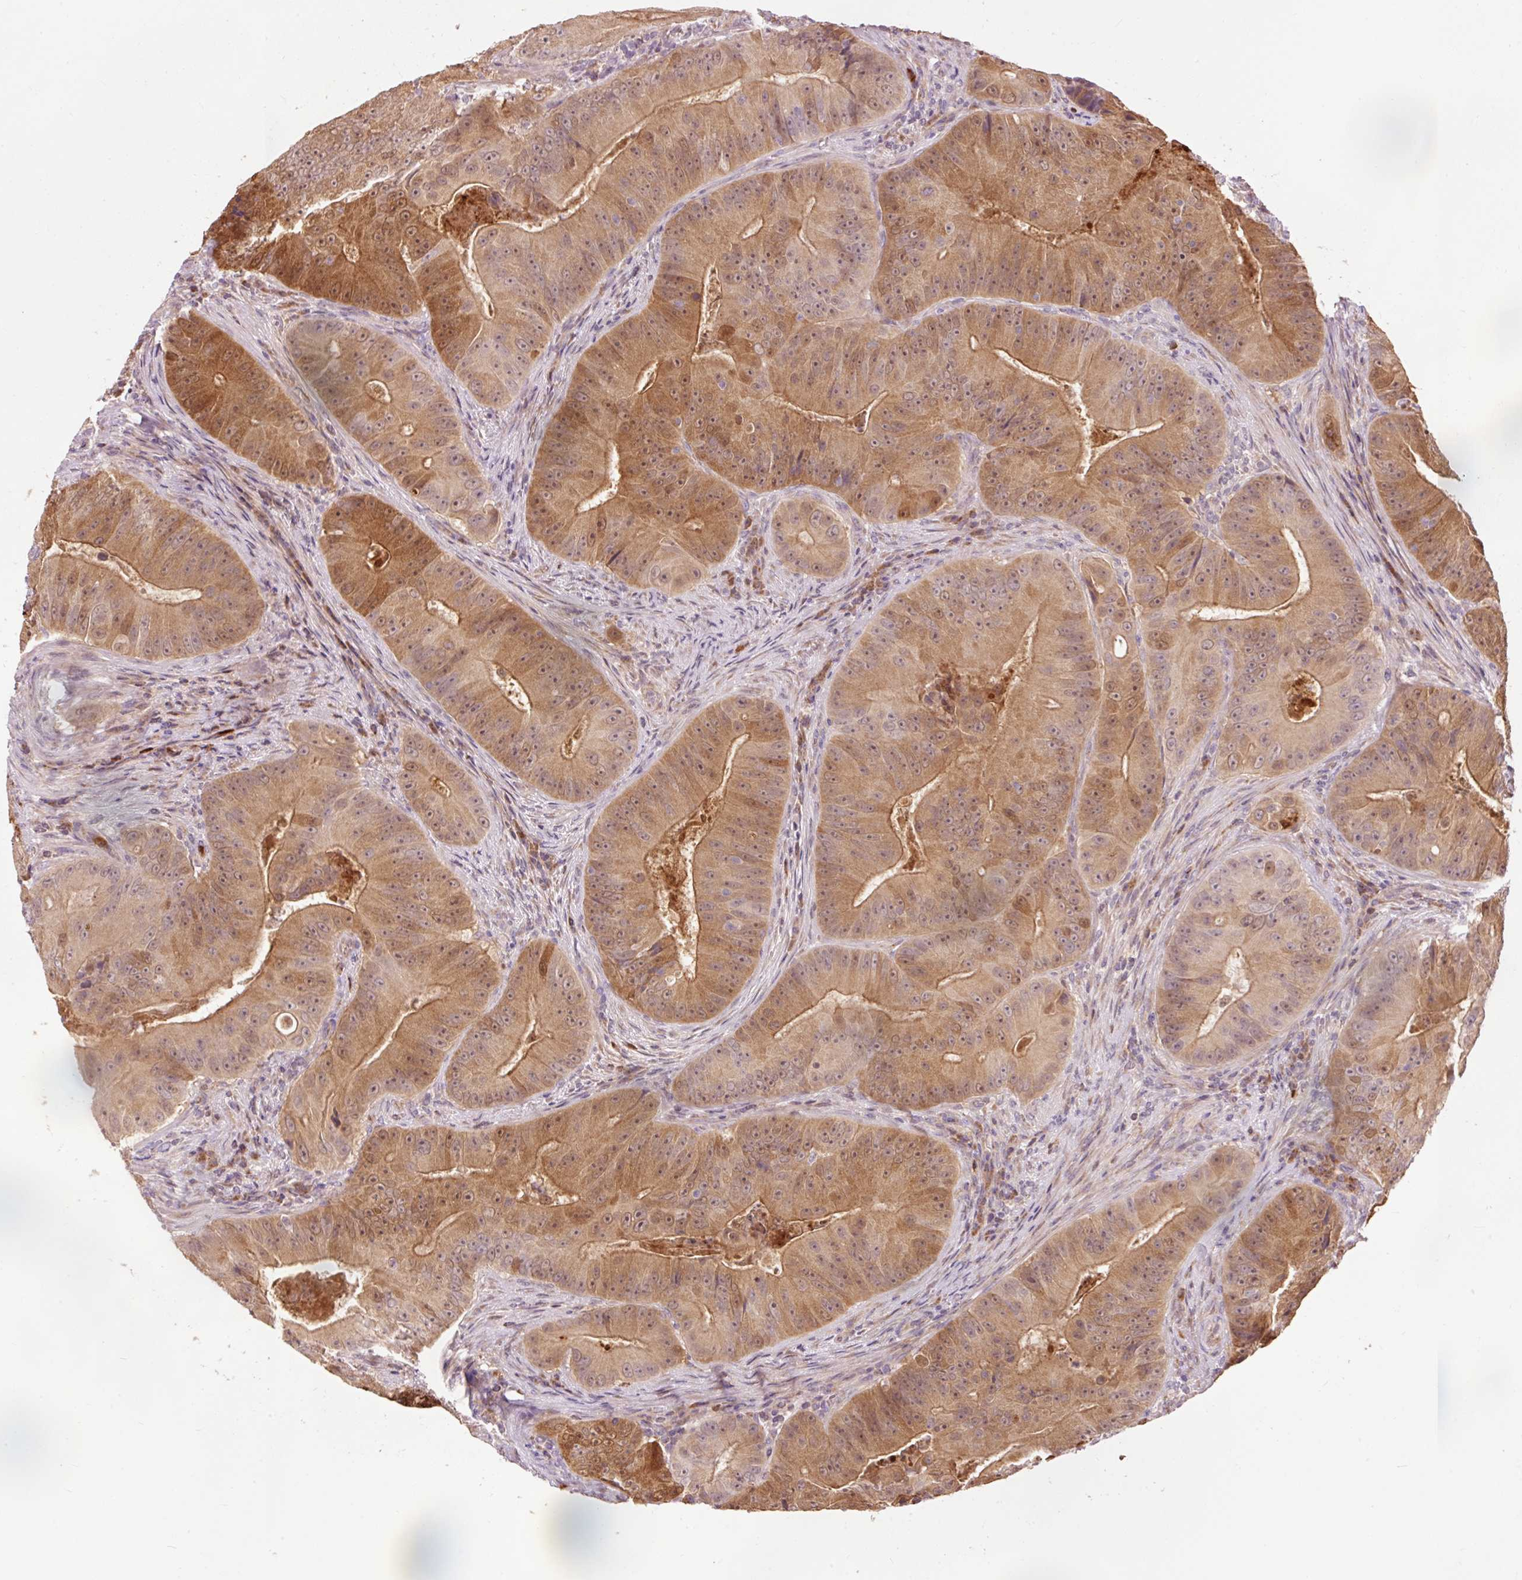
{"staining": {"intensity": "moderate", "quantity": ">75%", "location": "cytoplasmic/membranous"}, "tissue": "colorectal cancer", "cell_type": "Tumor cells", "image_type": "cancer", "snomed": [{"axis": "morphology", "description": "Adenocarcinoma, NOS"}, {"axis": "topography", "description": "Colon"}], "caption": "Colorectal cancer tissue reveals moderate cytoplasmic/membranous expression in approximately >75% of tumor cells", "gene": "PRDX5", "patient": {"sex": "female", "age": 86}}